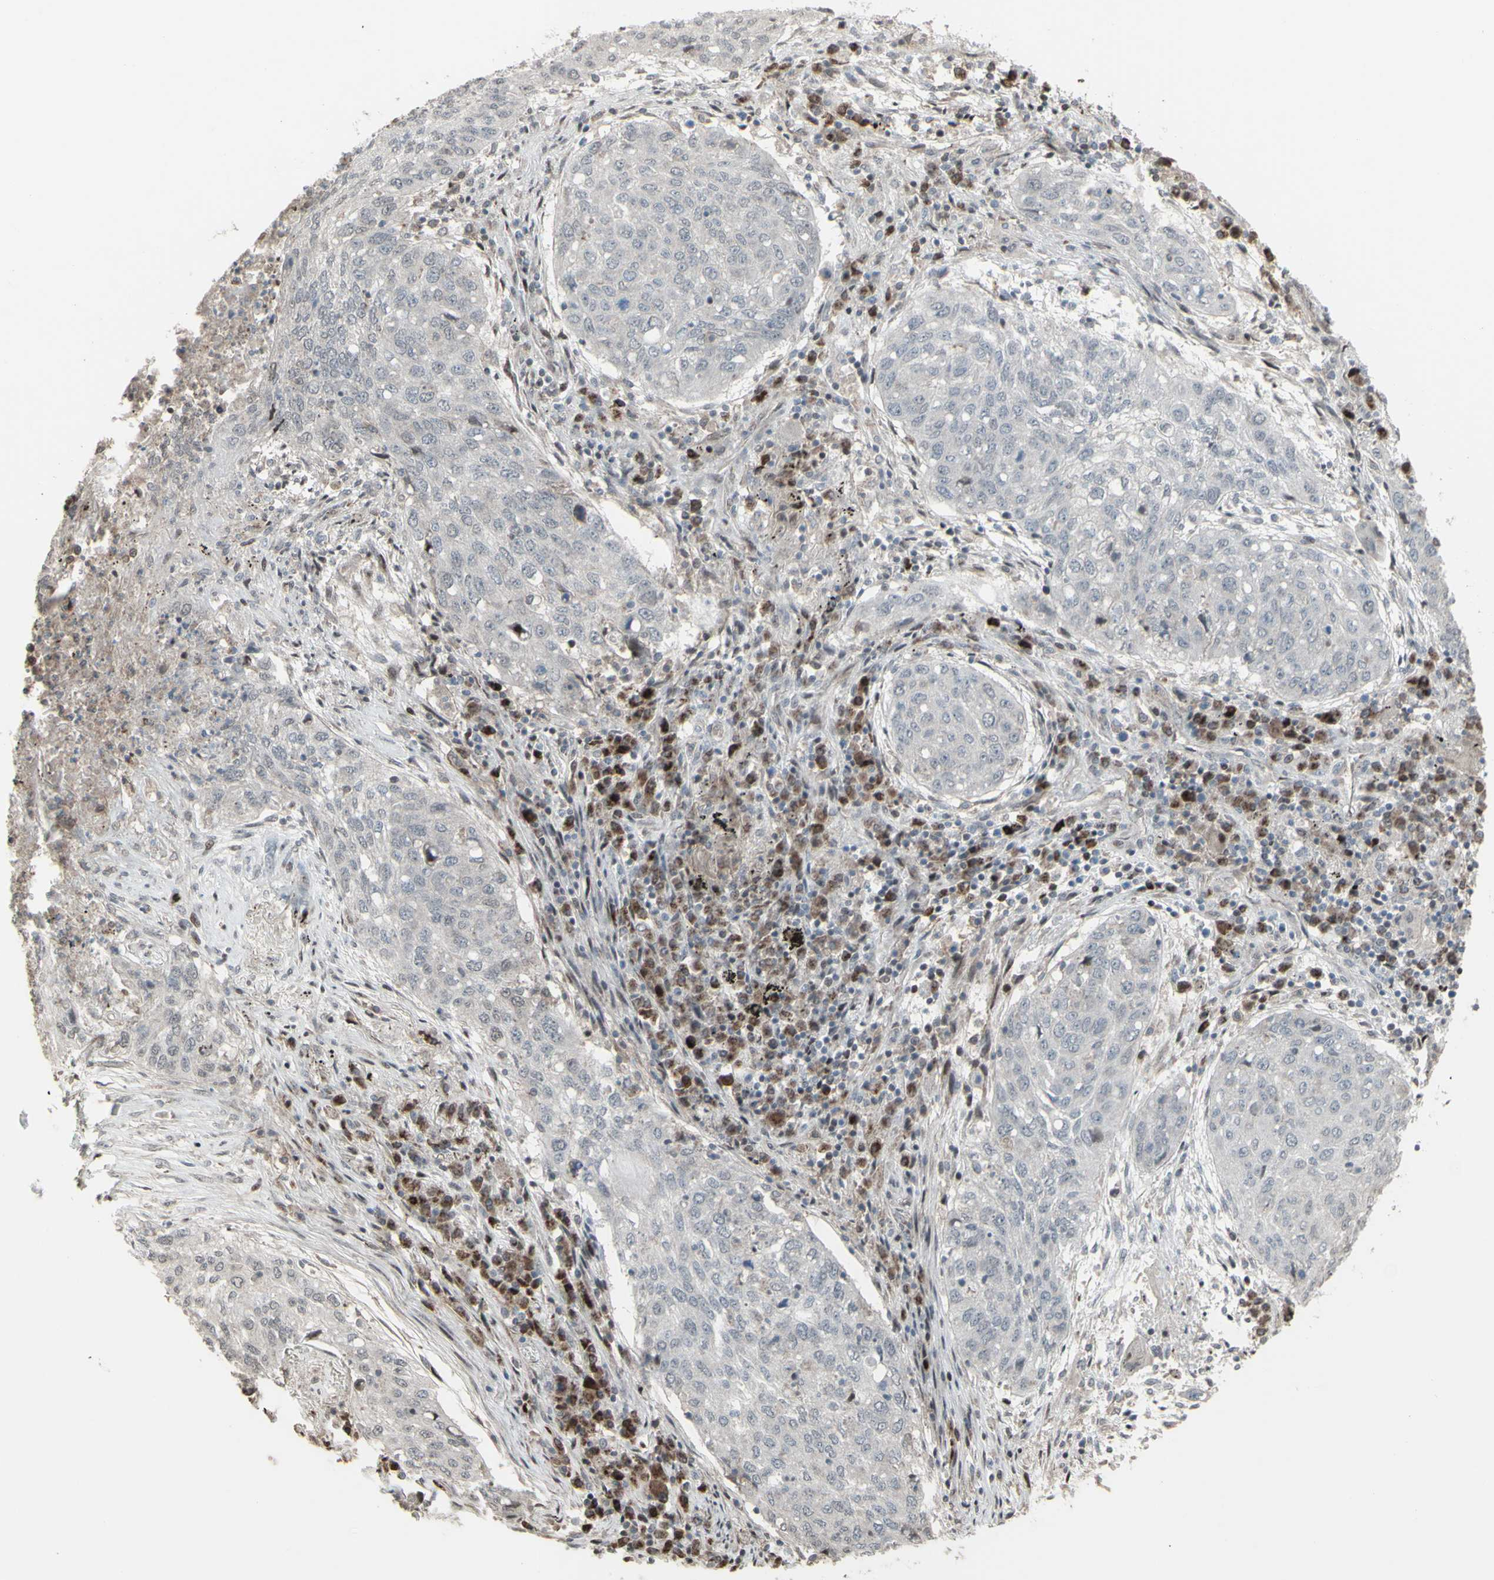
{"staining": {"intensity": "negative", "quantity": "none", "location": "none"}, "tissue": "lung cancer", "cell_type": "Tumor cells", "image_type": "cancer", "snomed": [{"axis": "morphology", "description": "Squamous cell carcinoma, NOS"}, {"axis": "topography", "description": "Lung"}], "caption": "High power microscopy micrograph of an immunohistochemistry (IHC) histopathology image of lung cancer (squamous cell carcinoma), revealing no significant expression in tumor cells. (Stains: DAB immunohistochemistry (IHC) with hematoxylin counter stain, Microscopy: brightfield microscopy at high magnification).", "gene": "CD33", "patient": {"sex": "female", "age": 63}}